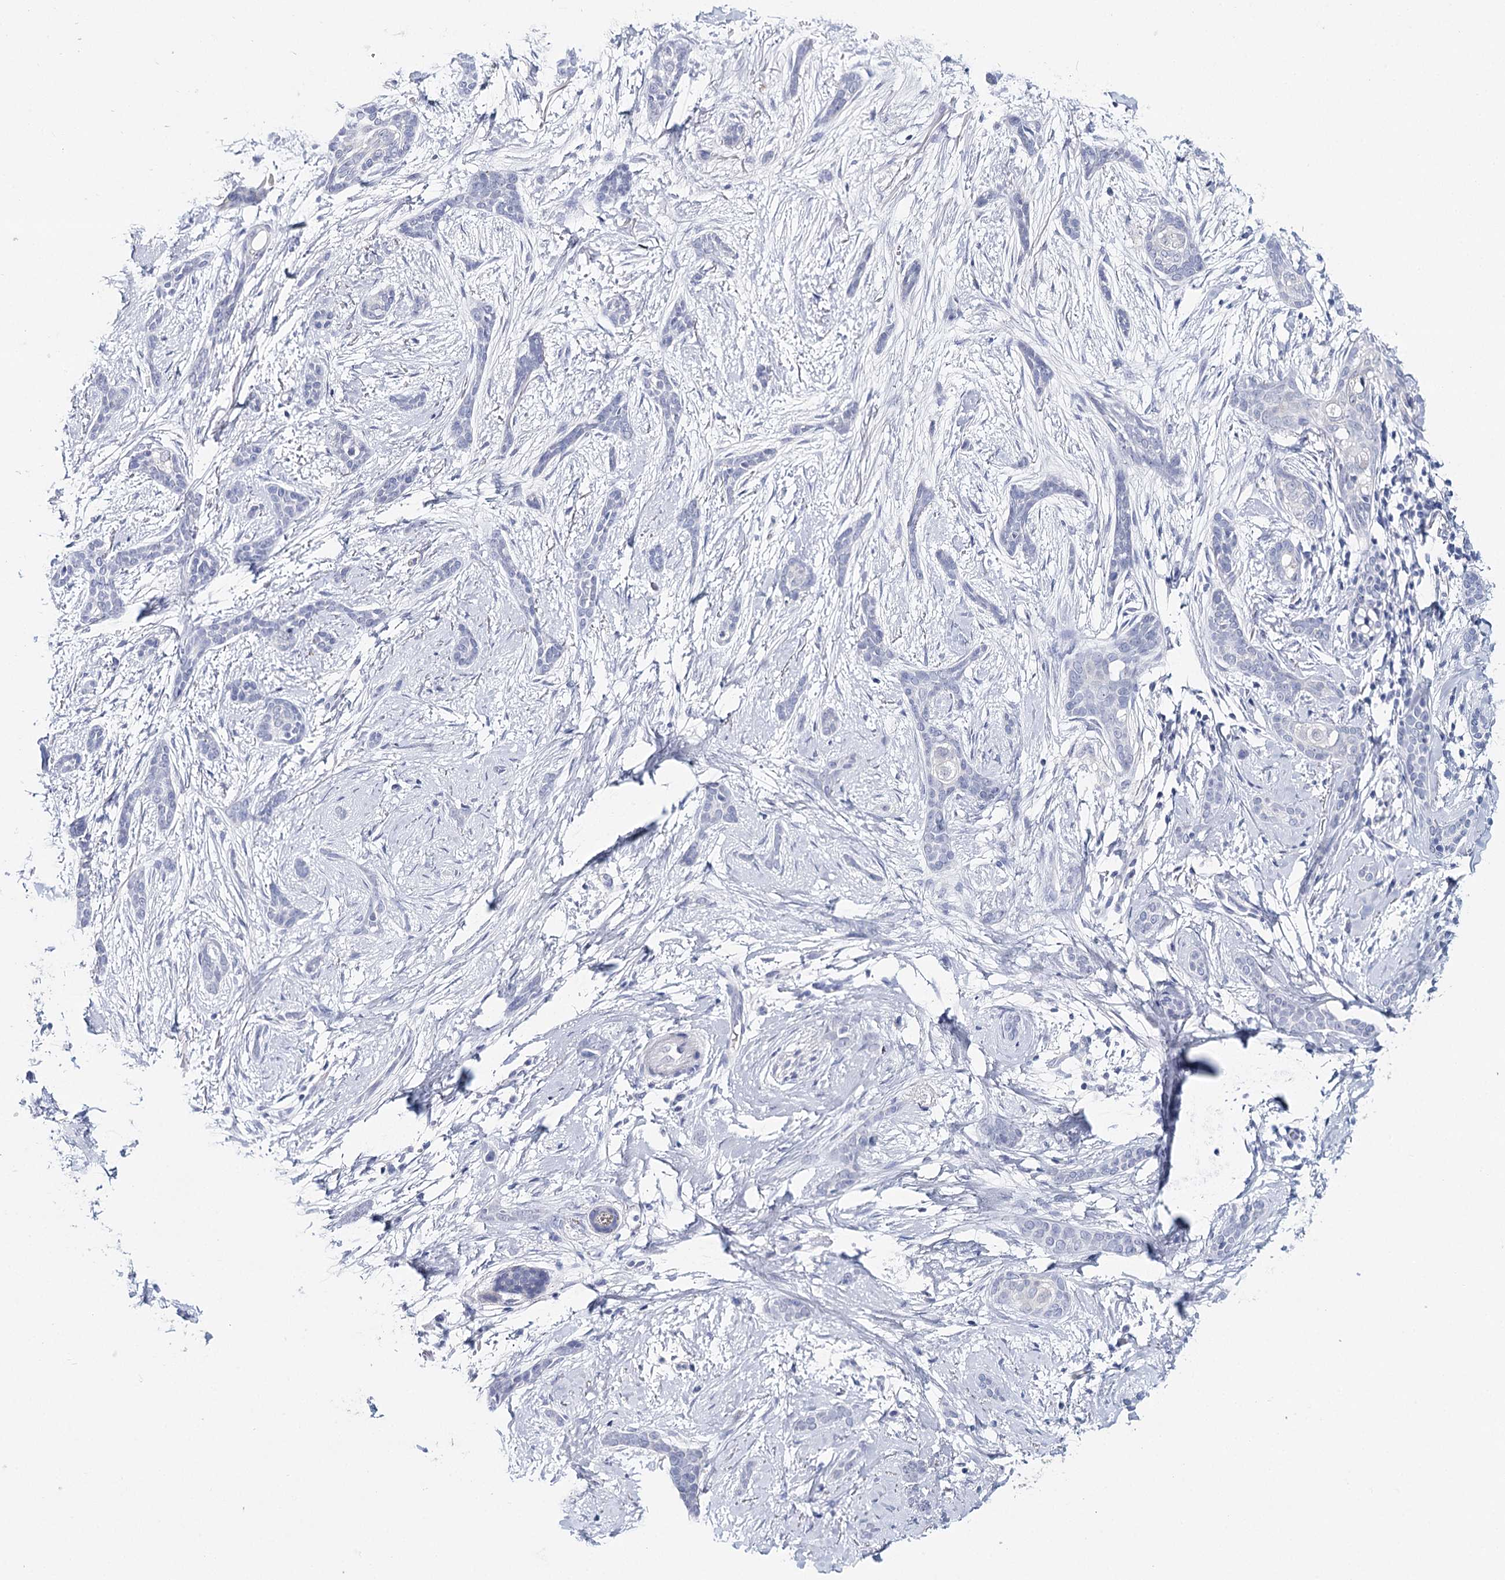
{"staining": {"intensity": "negative", "quantity": "none", "location": "none"}, "tissue": "skin cancer", "cell_type": "Tumor cells", "image_type": "cancer", "snomed": [{"axis": "morphology", "description": "Basal cell carcinoma"}, {"axis": "morphology", "description": "Adnexal tumor, benign"}, {"axis": "topography", "description": "Skin"}], "caption": "Benign adnexal tumor (skin) stained for a protein using immunohistochemistry (IHC) demonstrates no expression tumor cells.", "gene": "HSPA4L", "patient": {"sex": "female", "age": 42}}